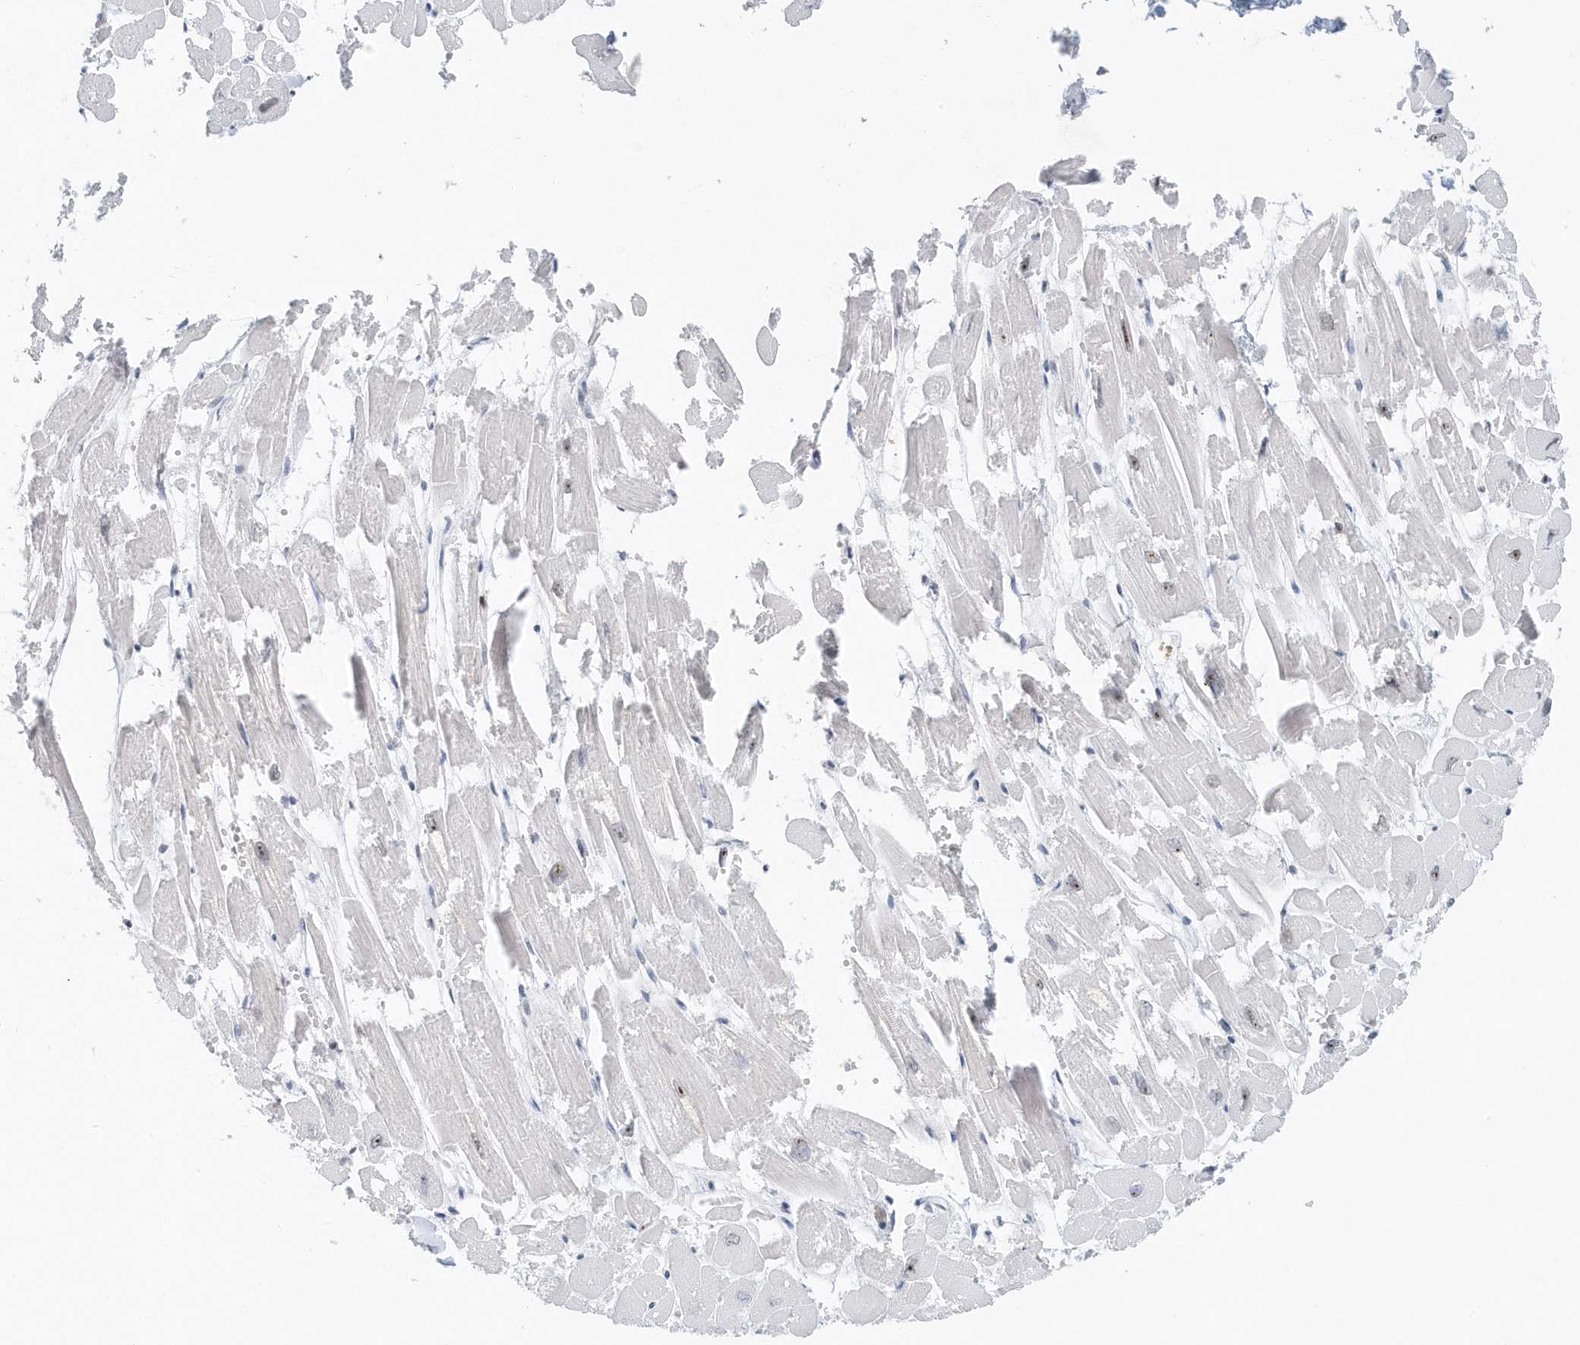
{"staining": {"intensity": "moderate", "quantity": "<25%", "location": "nuclear"}, "tissue": "heart muscle", "cell_type": "Cardiomyocytes", "image_type": "normal", "snomed": [{"axis": "morphology", "description": "Normal tissue, NOS"}, {"axis": "topography", "description": "Heart"}], "caption": "Immunohistochemical staining of benign human heart muscle reveals moderate nuclear protein staining in about <25% of cardiomyocytes.", "gene": "RPF2", "patient": {"sex": "male", "age": 54}}